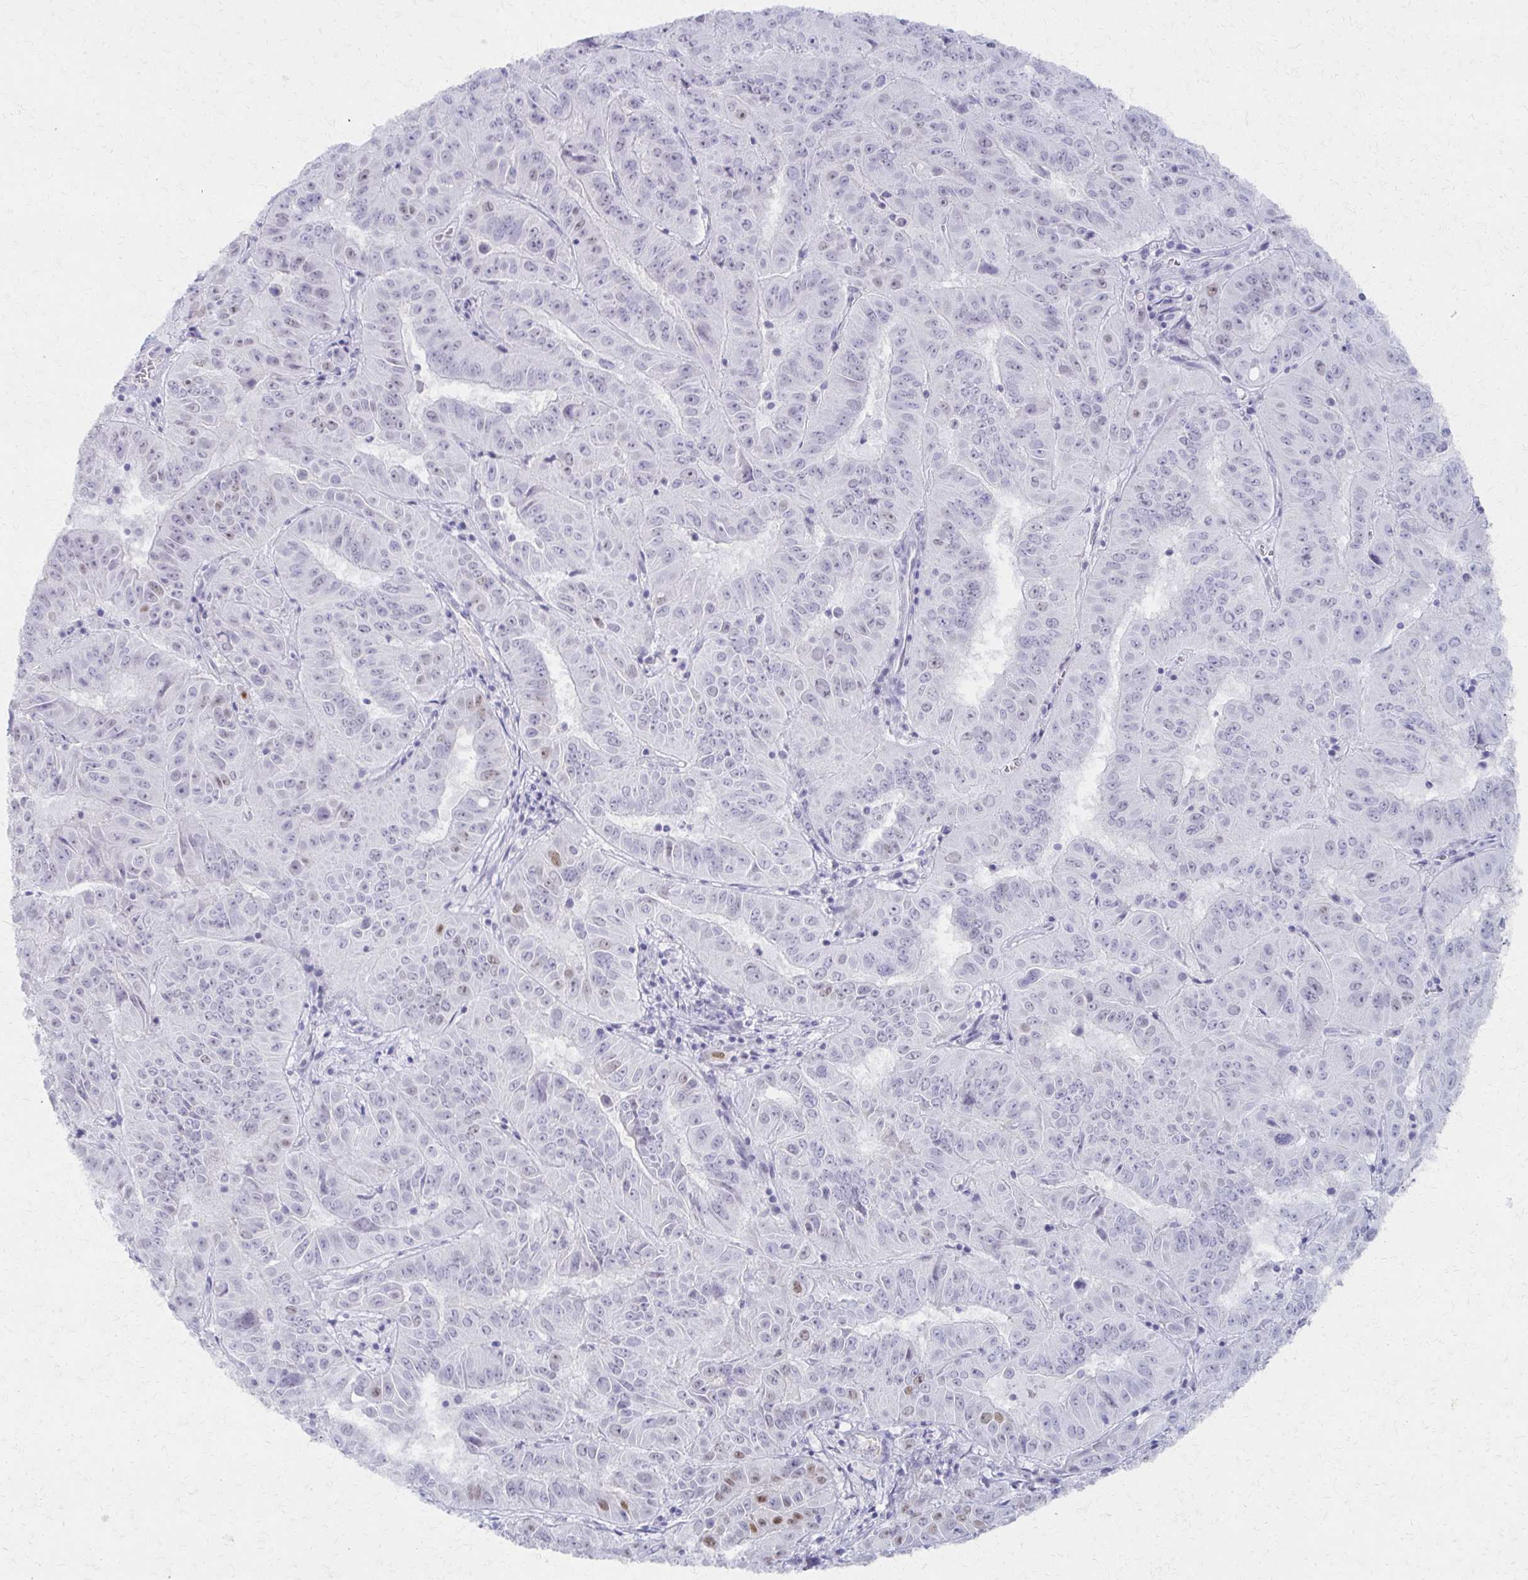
{"staining": {"intensity": "weak", "quantity": "<25%", "location": "nuclear"}, "tissue": "pancreatic cancer", "cell_type": "Tumor cells", "image_type": "cancer", "snomed": [{"axis": "morphology", "description": "Adenocarcinoma, NOS"}, {"axis": "topography", "description": "Pancreas"}], "caption": "This micrograph is of pancreatic cancer stained with IHC to label a protein in brown with the nuclei are counter-stained blue. There is no positivity in tumor cells.", "gene": "MORC4", "patient": {"sex": "male", "age": 63}}